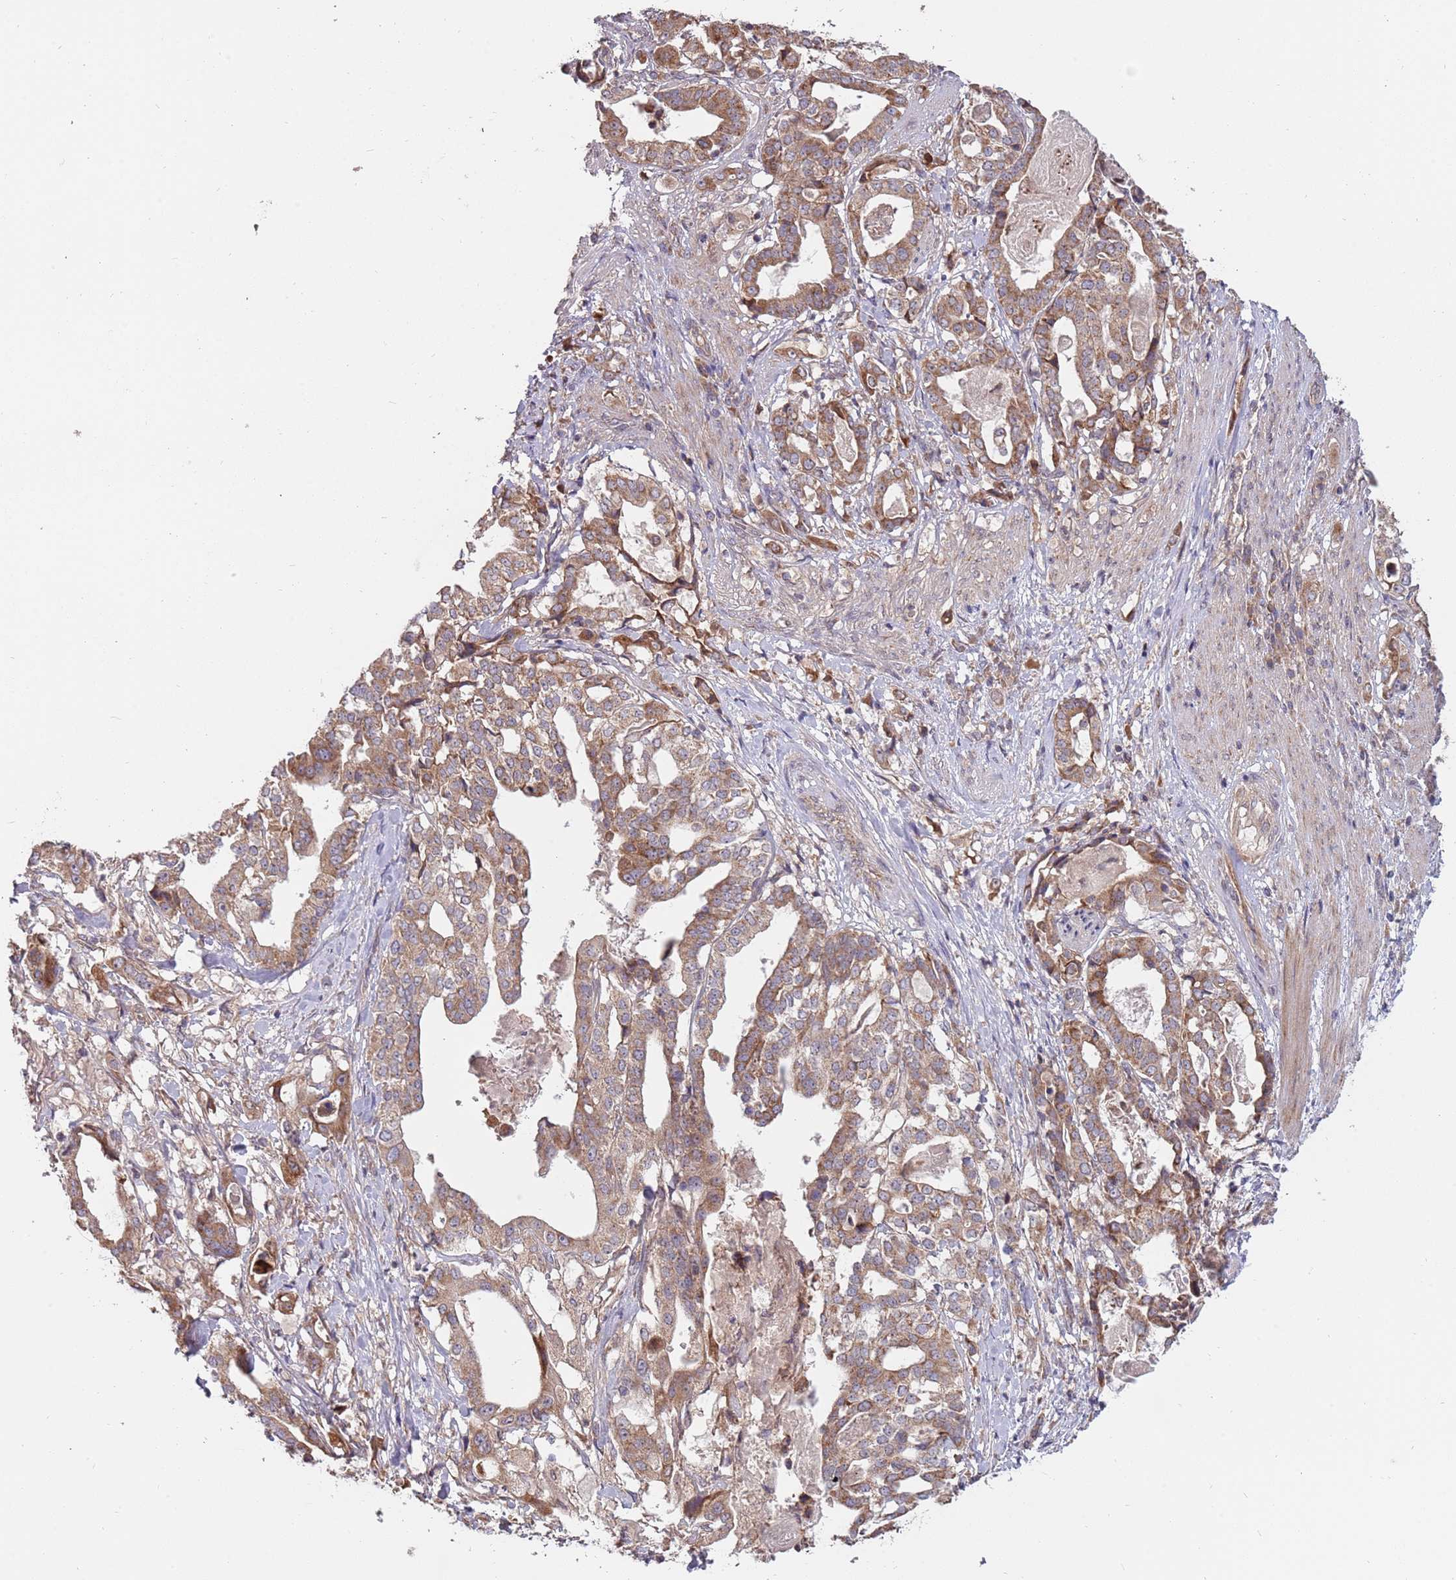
{"staining": {"intensity": "moderate", "quantity": ">75%", "location": "cytoplasmic/membranous"}, "tissue": "stomach cancer", "cell_type": "Tumor cells", "image_type": "cancer", "snomed": [{"axis": "morphology", "description": "Adenocarcinoma, NOS"}, {"axis": "topography", "description": "Stomach"}], "caption": "Moderate cytoplasmic/membranous positivity is appreciated in approximately >75% of tumor cells in stomach adenocarcinoma. Immunohistochemistry stains the protein of interest in brown and the nuclei are stained blue.", "gene": "RNF181", "patient": {"sex": "male", "age": 48}}